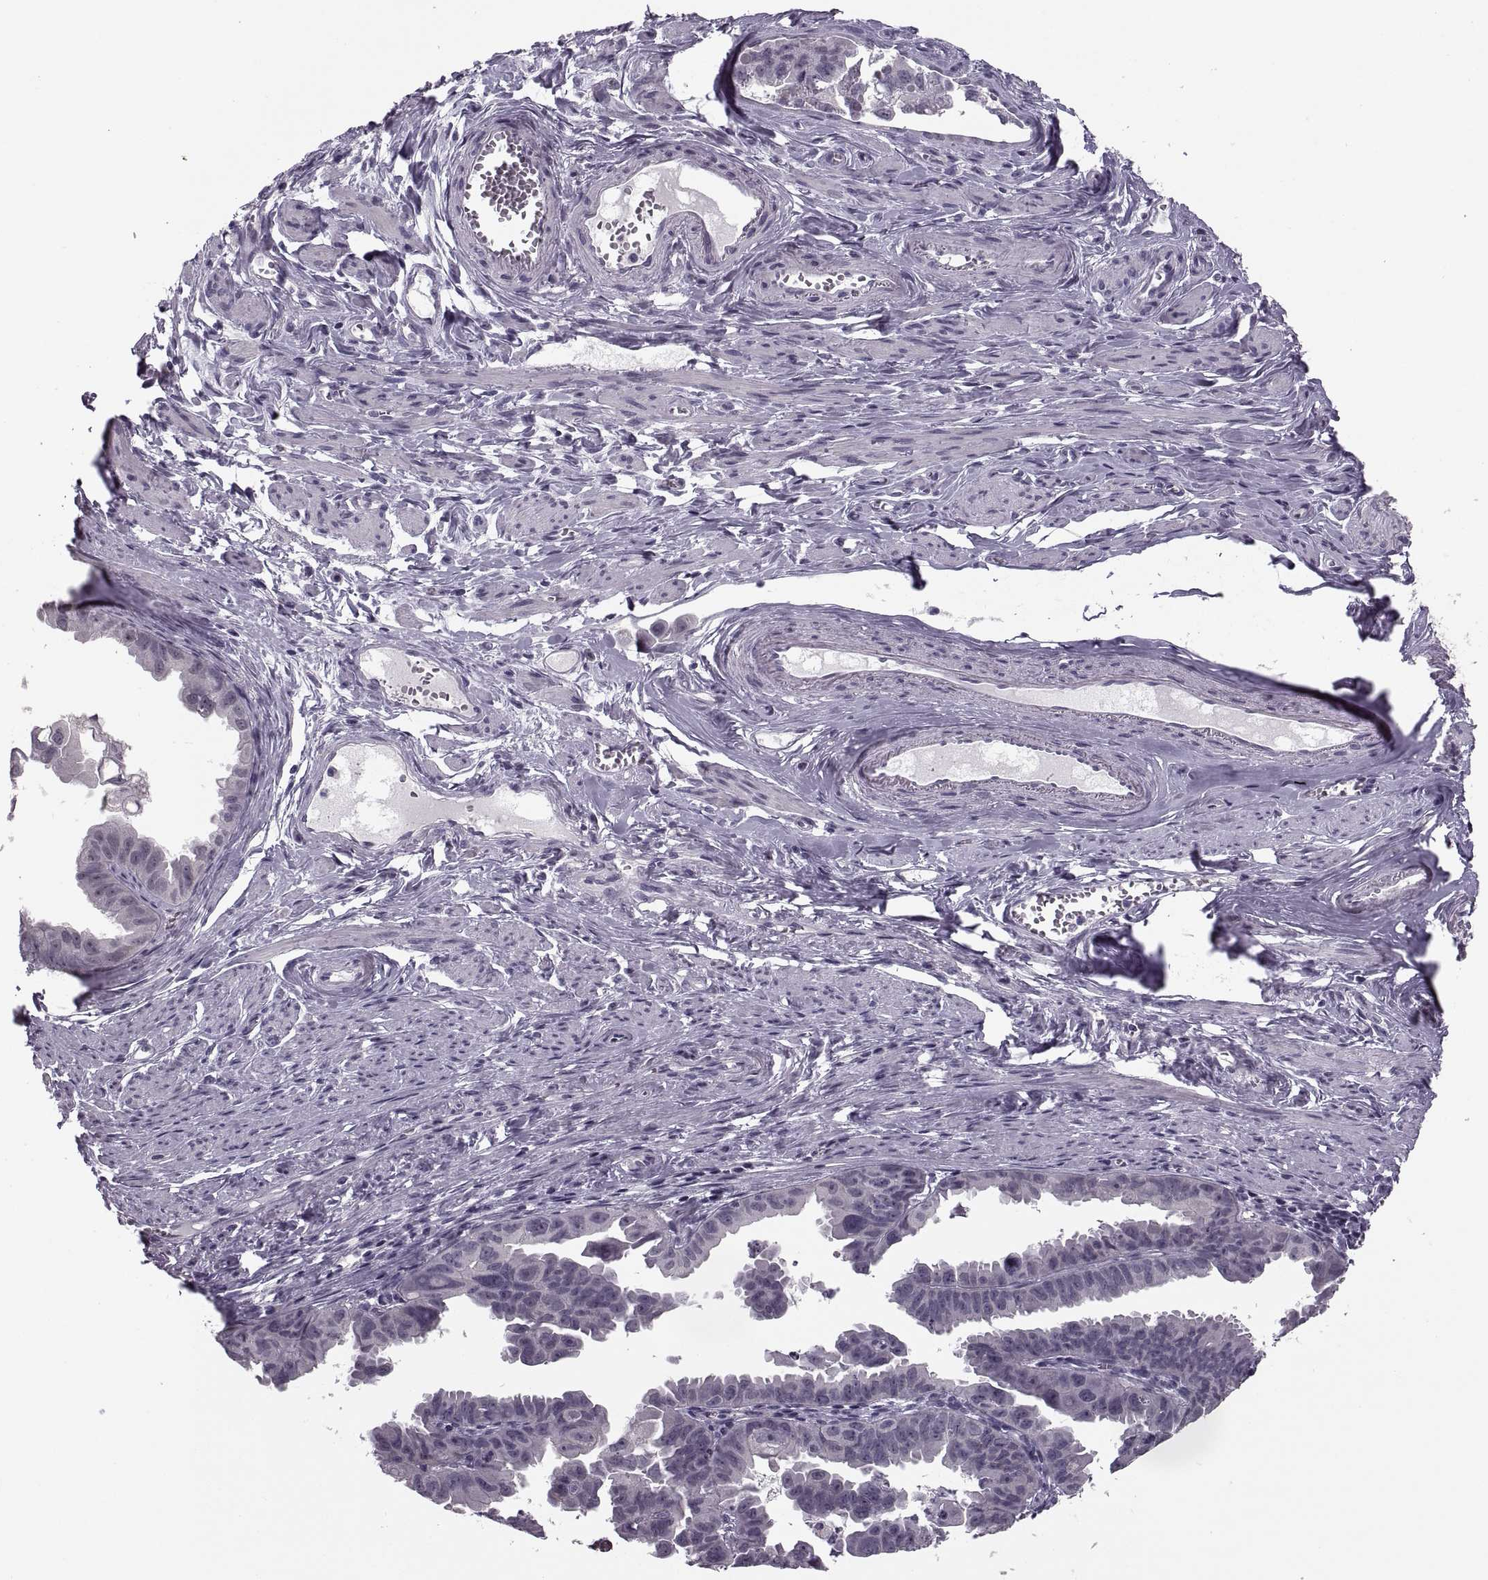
{"staining": {"intensity": "negative", "quantity": "none", "location": "none"}, "tissue": "ovarian cancer", "cell_type": "Tumor cells", "image_type": "cancer", "snomed": [{"axis": "morphology", "description": "Carcinoma, endometroid"}, {"axis": "topography", "description": "Ovary"}], "caption": "An image of ovarian cancer (endometroid carcinoma) stained for a protein reveals no brown staining in tumor cells.", "gene": "PAGE5", "patient": {"sex": "female", "age": 85}}